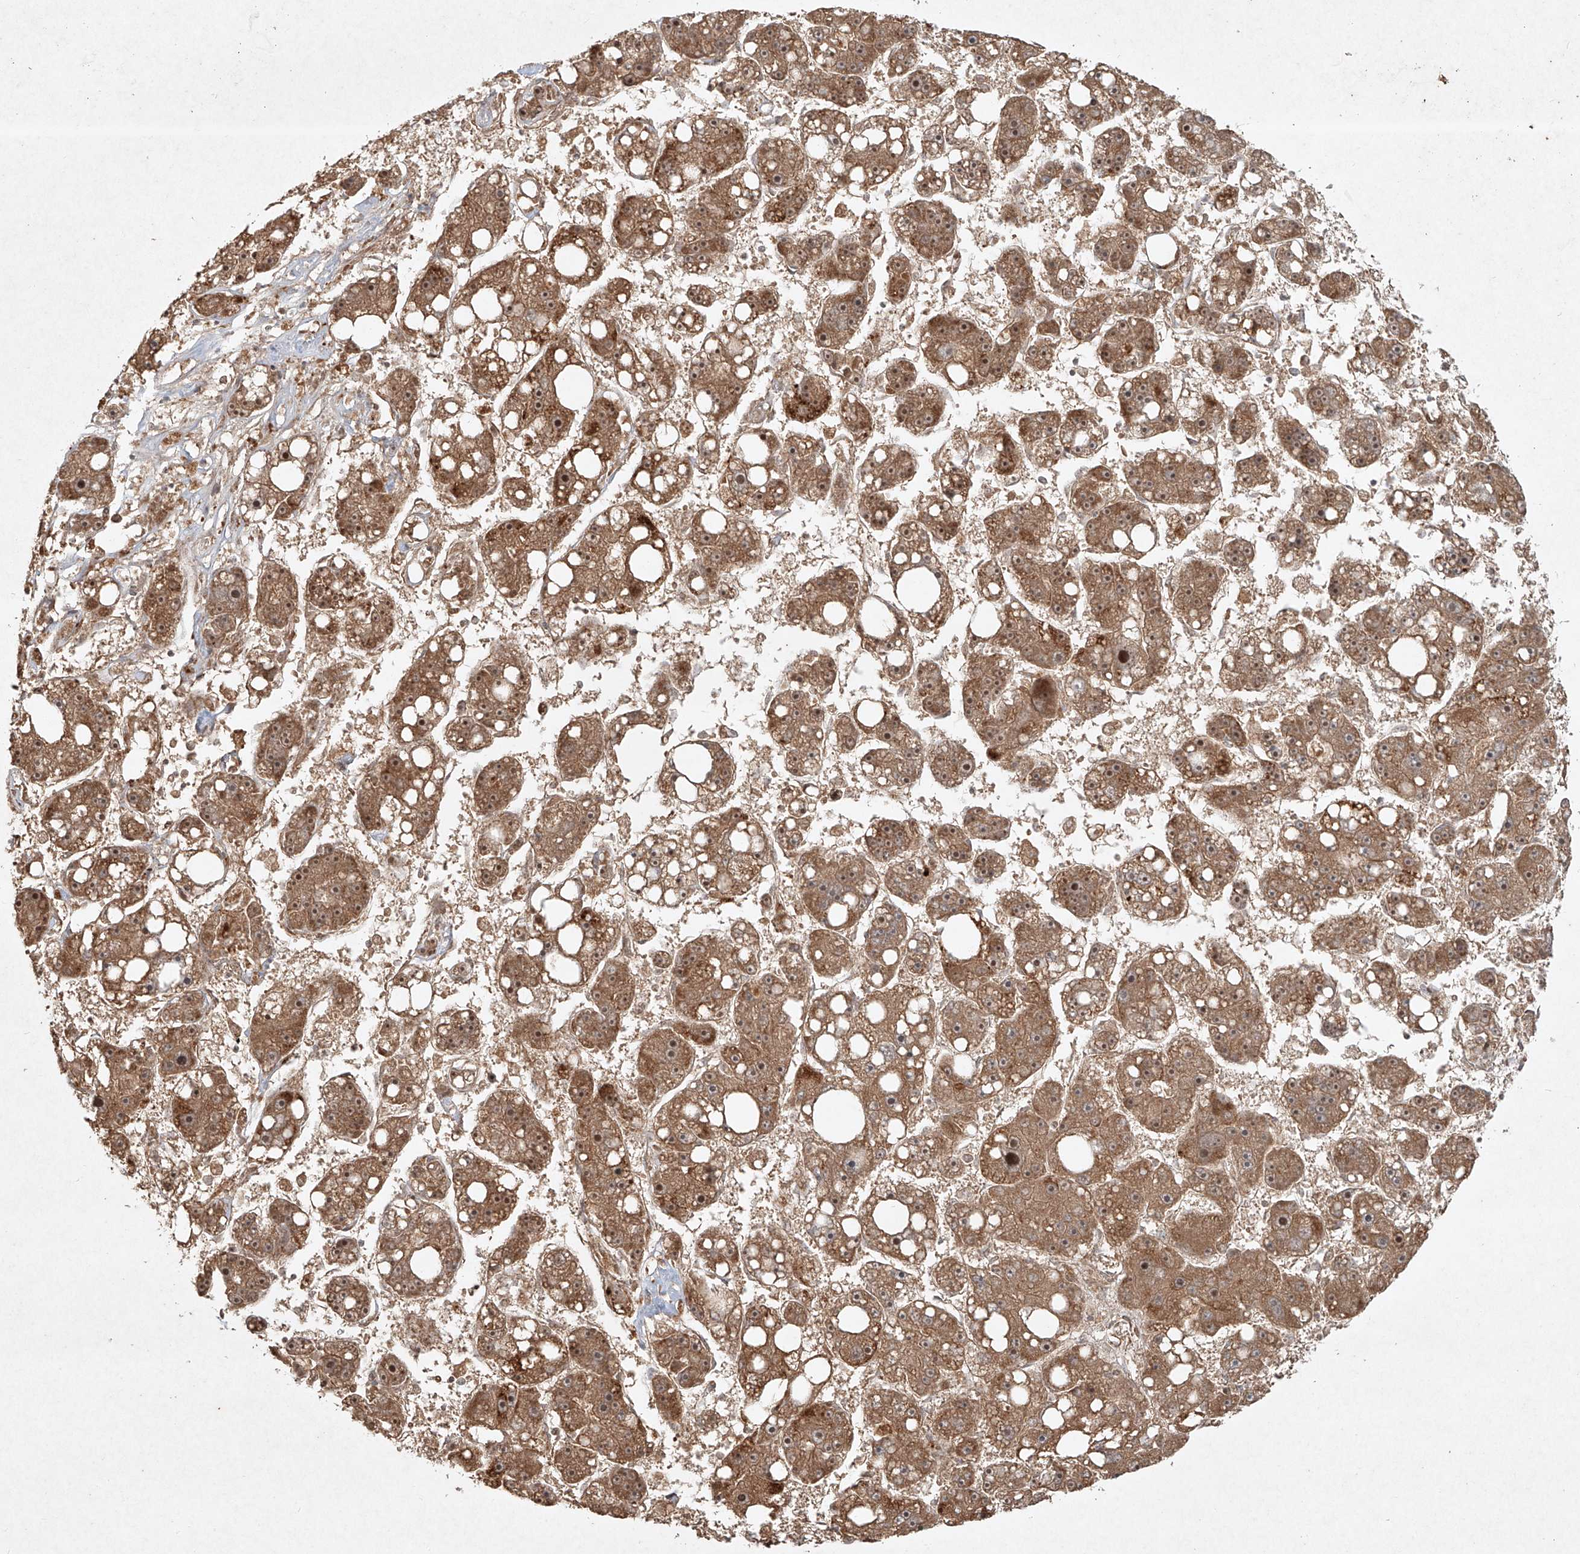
{"staining": {"intensity": "moderate", "quantity": ">75%", "location": "cytoplasmic/membranous,nuclear"}, "tissue": "liver cancer", "cell_type": "Tumor cells", "image_type": "cancer", "snomed": [{"axis": "morphology", "description": "Carcinoma, Hepatocellular, NOS"}, {"axis": "topography", "description": "Liver"}], "caption": "A brown stain labels moderate cytoplasmic/membranous and nuclear positivity of a protein in liver cancer tumor cells.", "gene": "CYYR1", "patient": {"sex": "female", "age": 61}}